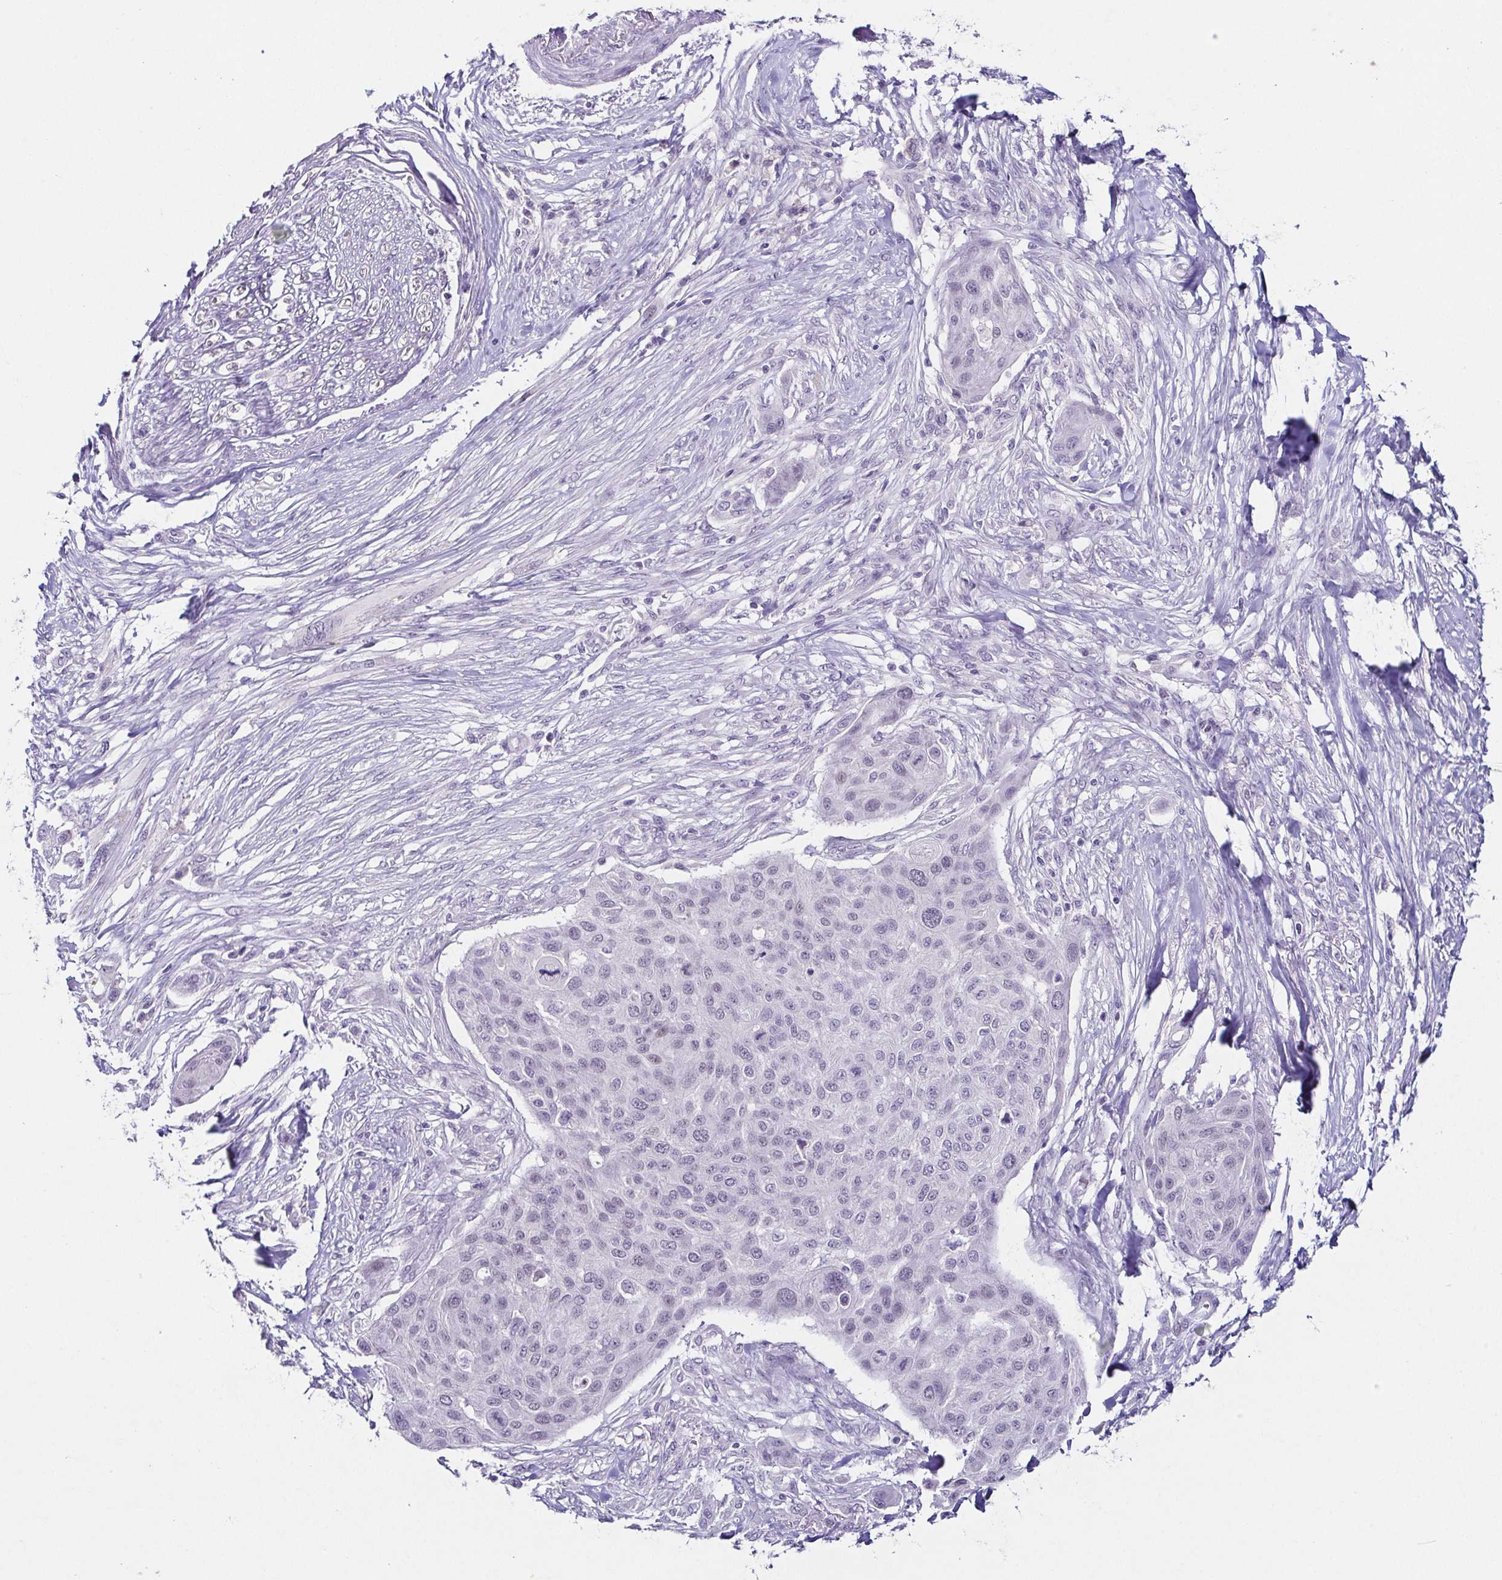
{"staining": {"intensity": "negative", "quantity": "none", "location": "none"}, "tissue": "skin cancer", "cell_type": "Tumor cells", "image_type": "cancer", "snomed": [{"axis": "morphology", "description": "Squamous cell carcinoma, NOS"}, {"axis": "topography", "description": "Skin"}], "caption": "An immunohistochemistry (IHC) photomicrograph of skin squamous cell carcinoma is shown. There is no staining in tumor cells of skin squamous cell carcinoma.", "gene": "TP73", "patient": {"sex": "female", "age": 87}}